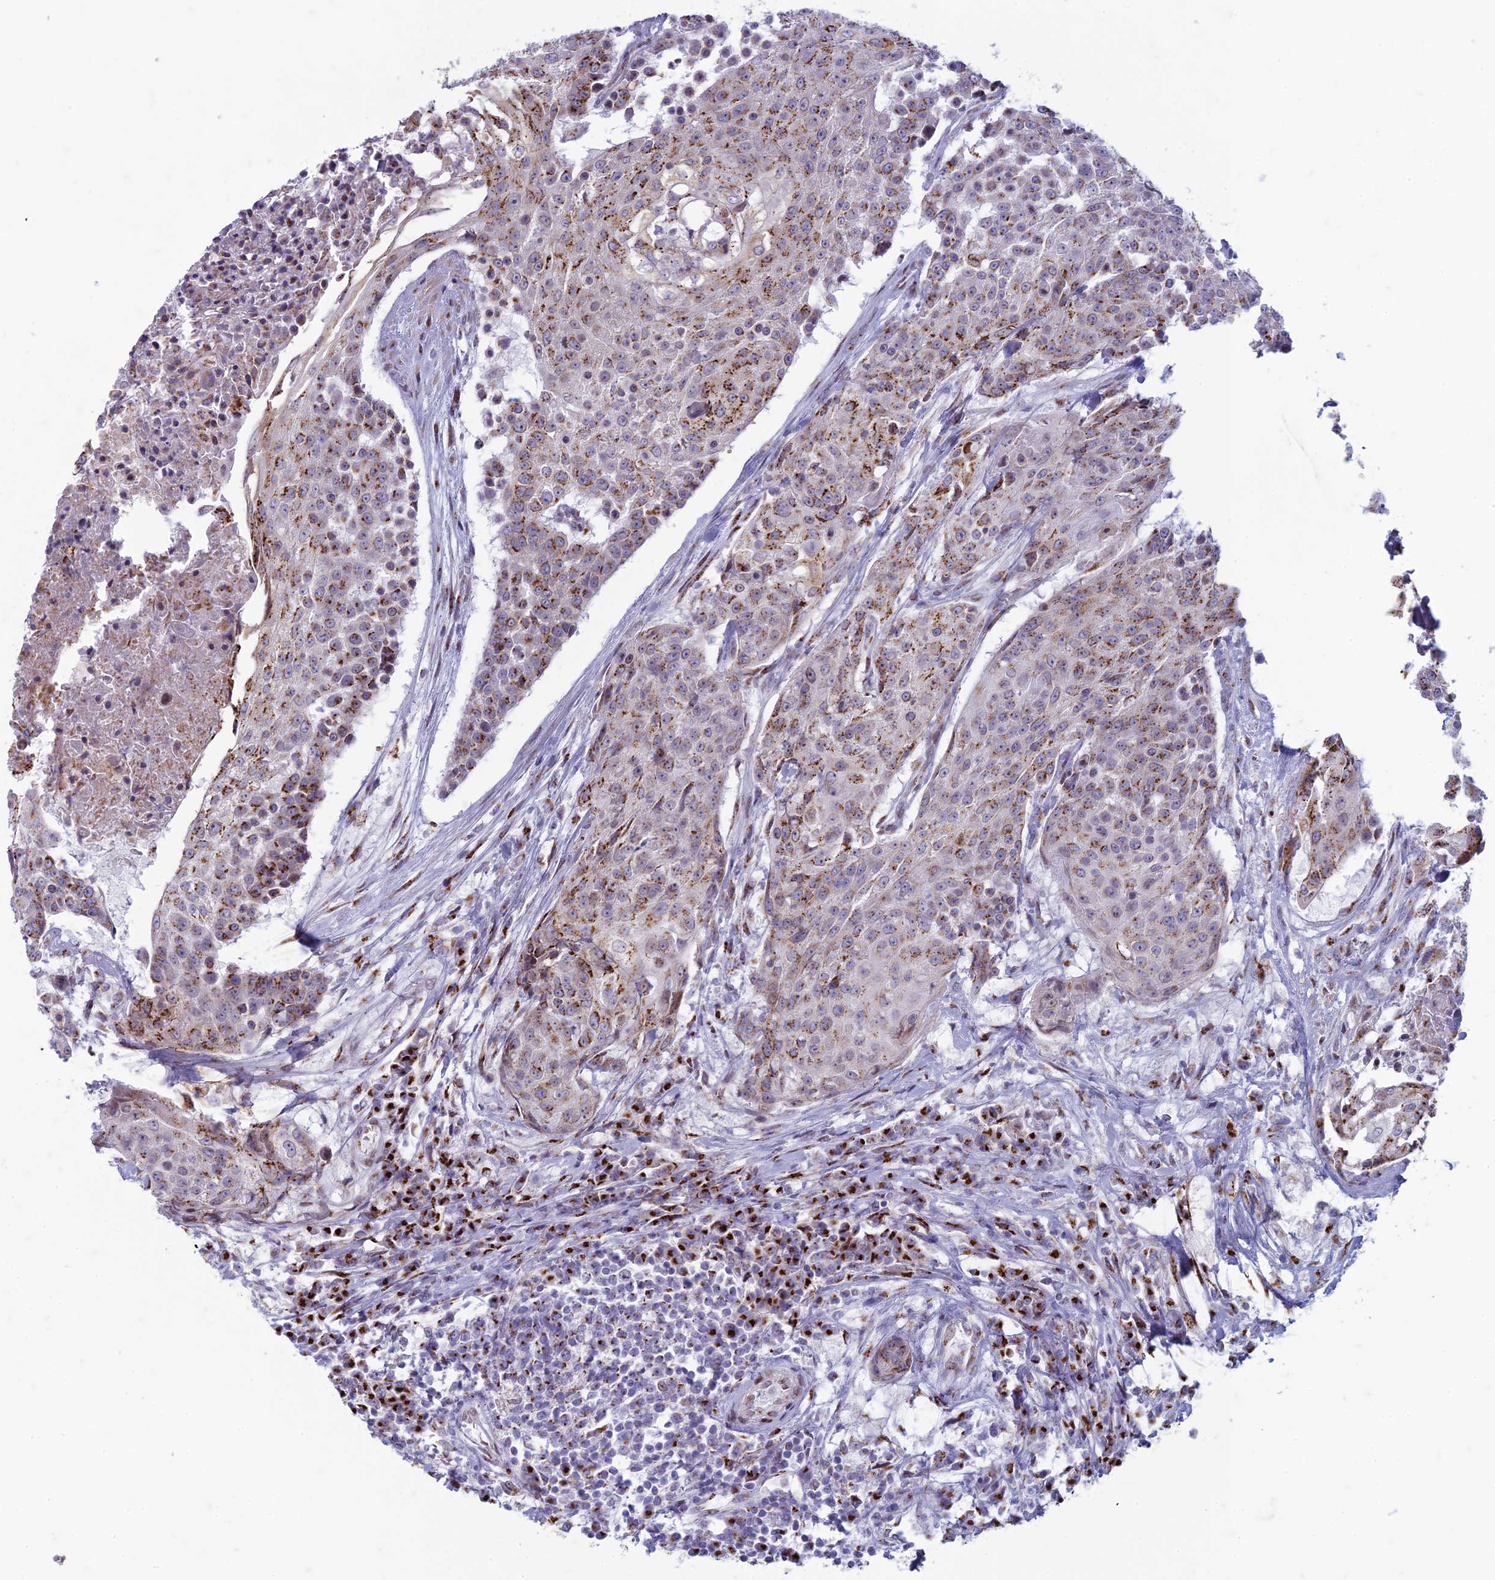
{"staining": {"intensity": "strong", "quantity": "25%-75%", "location": "cytoplasmic/membranous"}, "tissue": "urothelial cancer", "cell_type": "Tumor cells", "image_type": "cancer", "snomed": [{"axis": "morphology", "description": "Urothelial carcinoma, High grade"}, {"axis": "topography", "description": "Urinary bladder"}], "caption": "Urothelial cancer stained with immunohistochemistry reveals strong cytoplasmic/membranous positivity in about 25%-75% of tumor cells. Using DAB (brown) and hematoxylin (blue) stains, captured at high magnification using brightfield microscopy.", "gene": "FAM3C", "patient": {"sex": "female", "age": 63}}